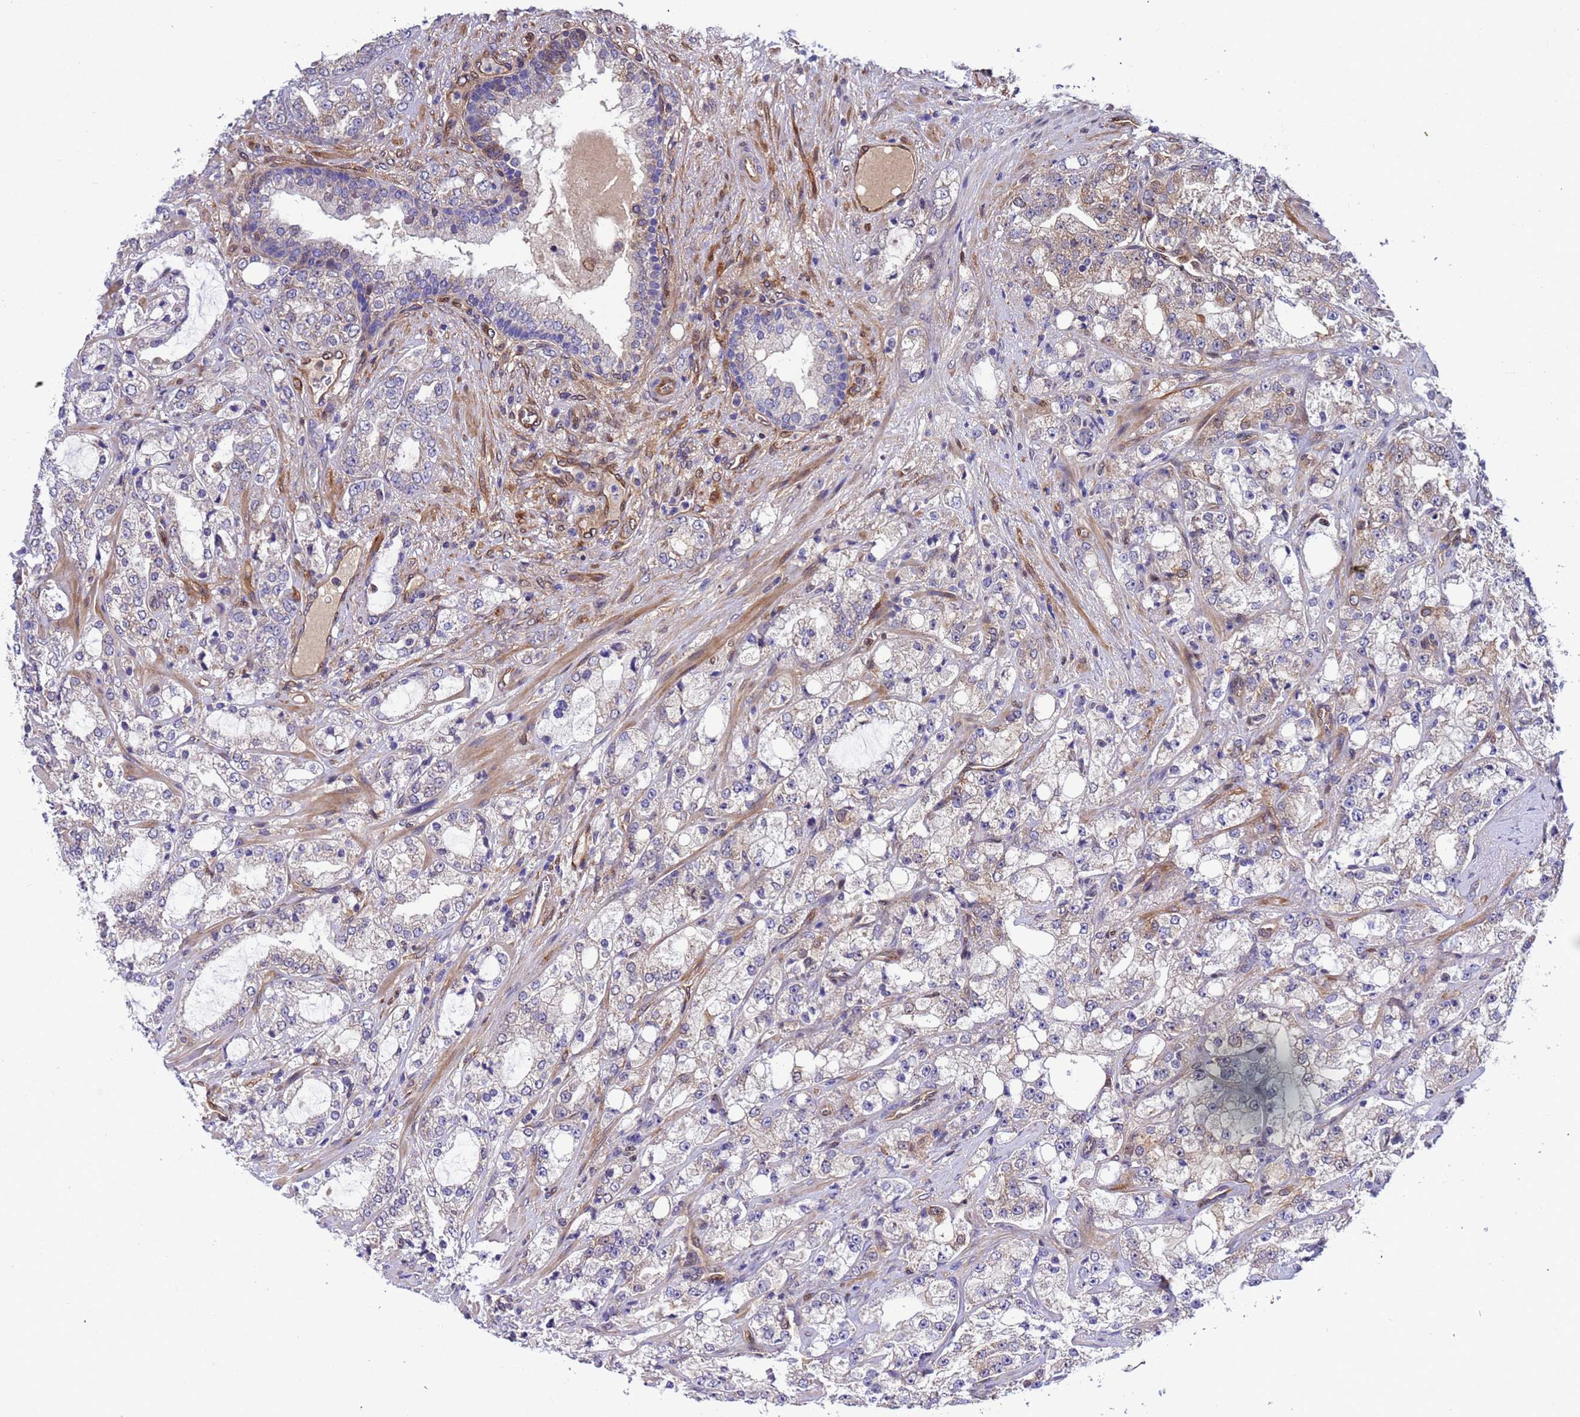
{"staining": {"intensity": "negative", "quantity": "none", "location": "none"}, "tissue": "prostate cancer", "cell_type": "Tumor cells", "image_type": "cancer", "snomed": [{"axis": "morphology", "description": "Adenocarcinoma, High grade"}, {"axis": "topography", "description": "Prostate"}], "caption": "Tumor cells are negative for brown protein staining in prostate cancer.", "gene": "FOXRED1", "patient": {"sex": "male", "age": 64}}